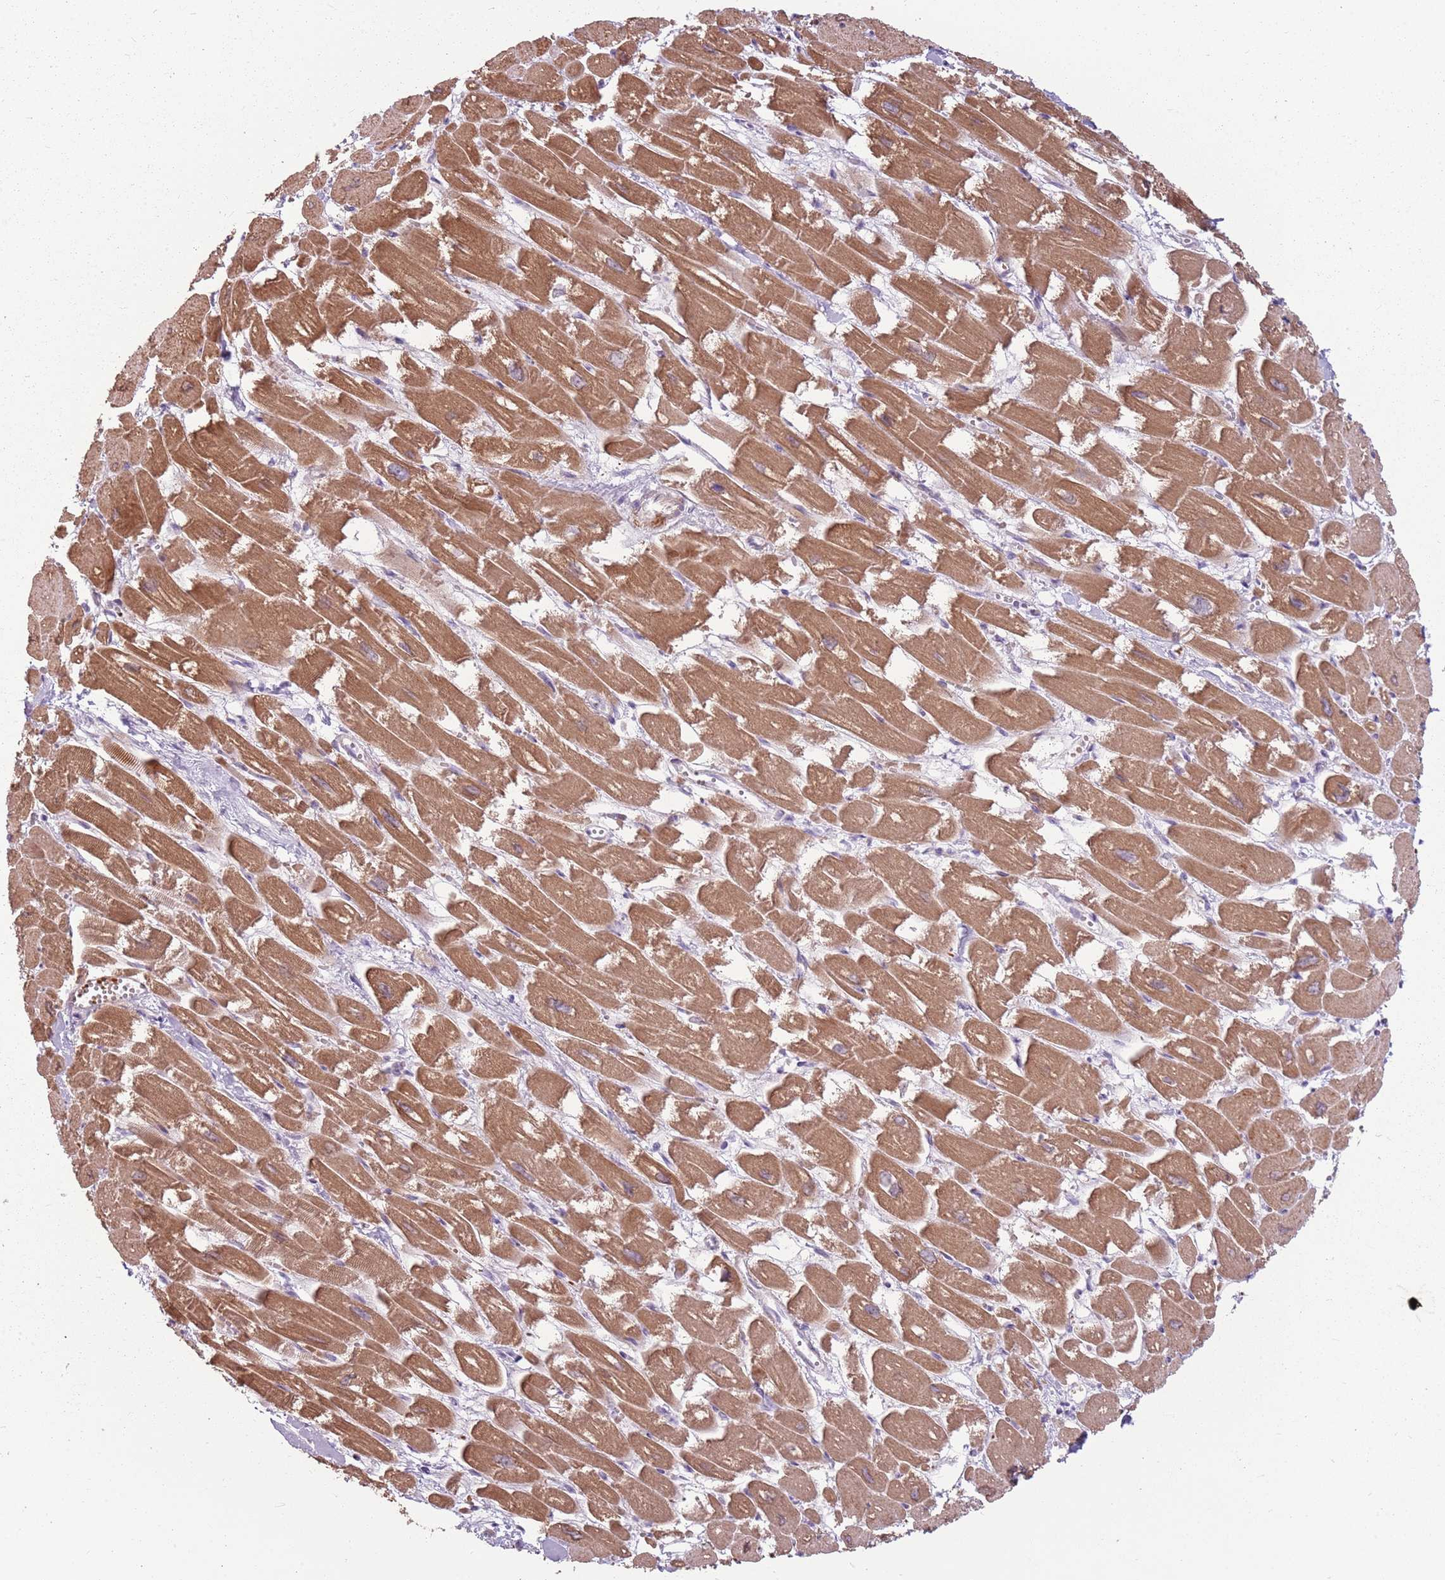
{"staining": {"intensity": "moderate", "quantity": ">75%", "location": "cytoplasmic/membranous"}, "tissue": "heart muscle", "cell_type": "Cardiomyocytes", "image_type": "normal", "snomed": [{"axis": "morphology", "description": "Normal tissue, NOS"}, {"axis": "topography", "description": "Heart"}], "caption": "This image exhibits immunohistochemistry staining of benign heart muscle, with medium moderate cytoplasmic/membranous expression in about >75% of cardiomyocytes.", "gene": "HSPA14", "patient": {"sex": "male", "age": 54}}